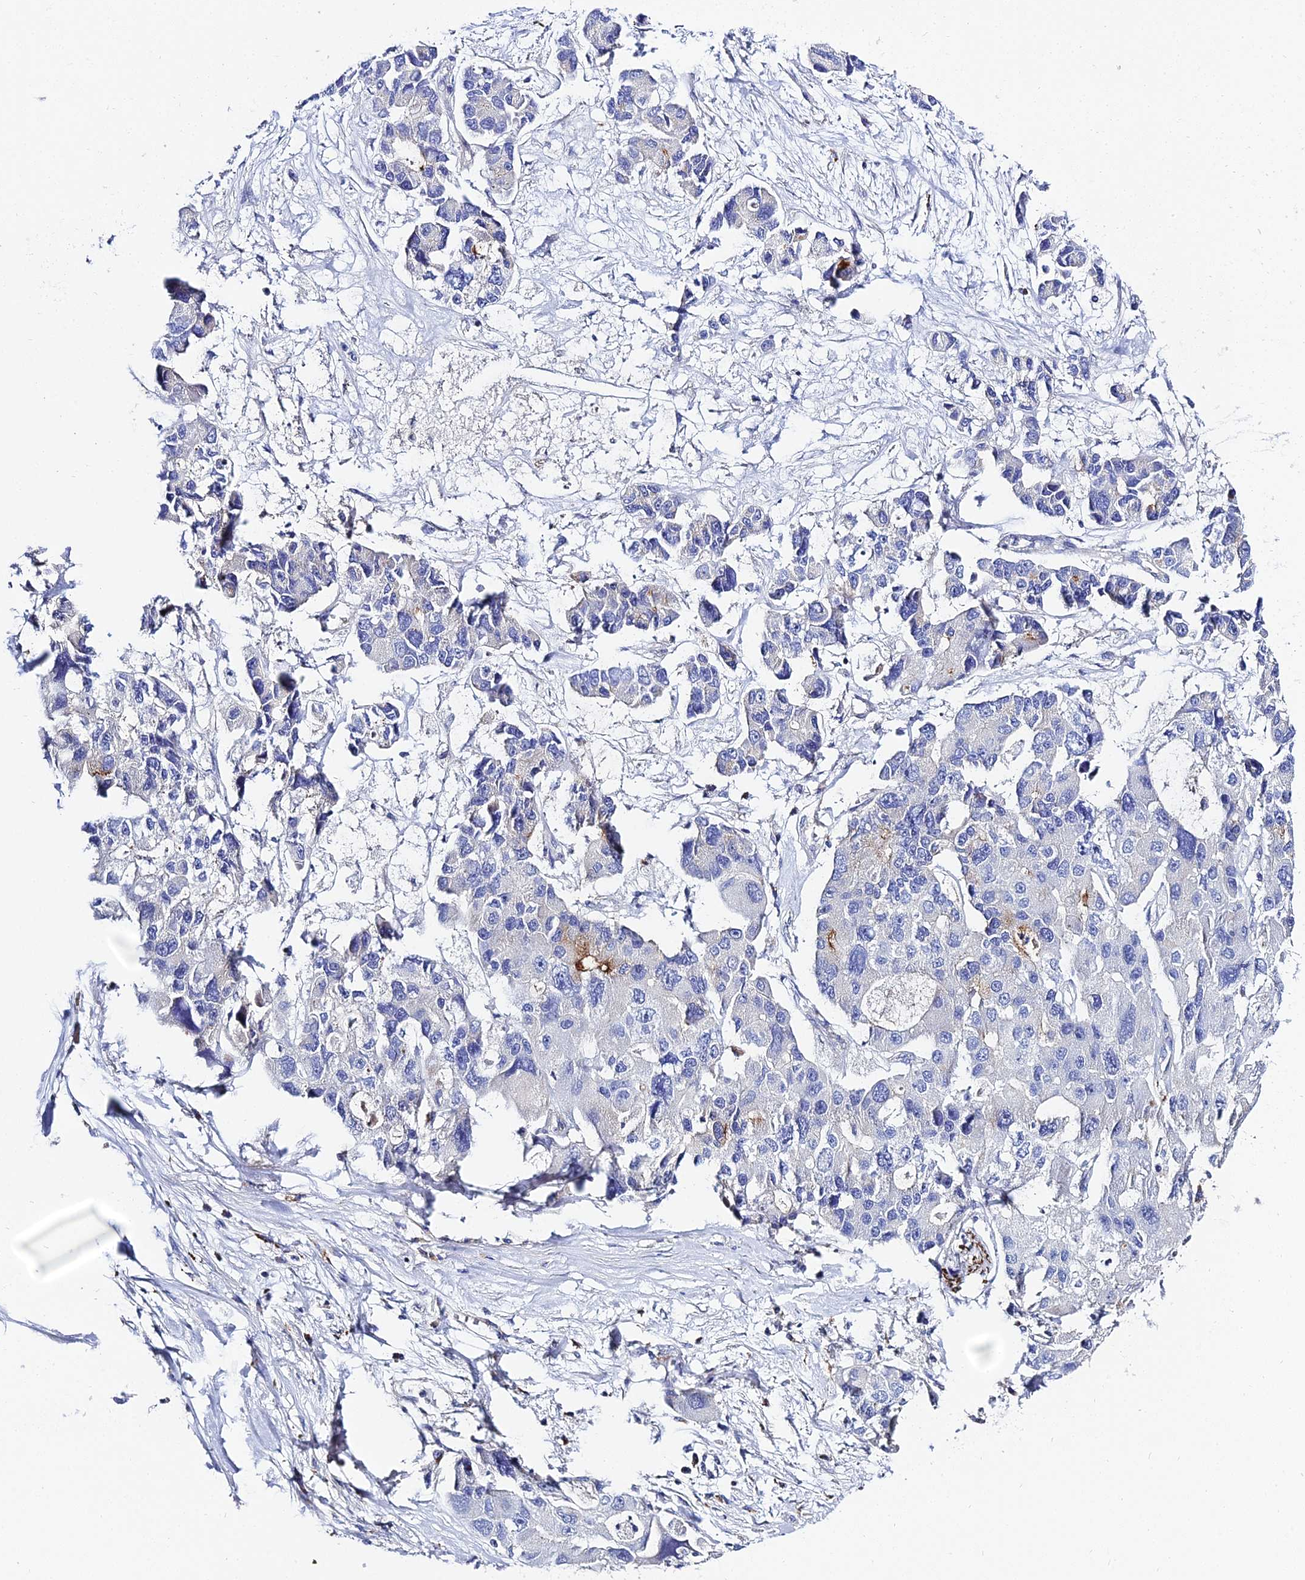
{"staining": {"intensity": "negative", "quantity": "none", "location": "none"}, "tissue": "lung cancer", "cell_type": "Tumor cells", "image_type": "cancer", "snomed": [{"axis": "morphology", "description": "Adenocarcinoma, NOS"}, {"axis": "topography", "description": "Lung"}], "caption": "Lung adenocarcinoma was stained to show a protein in brown. There is no significant expression in tumor cells.", "gene": "APOBEC3H", "patient": {"sex": "female", "age": 54}}